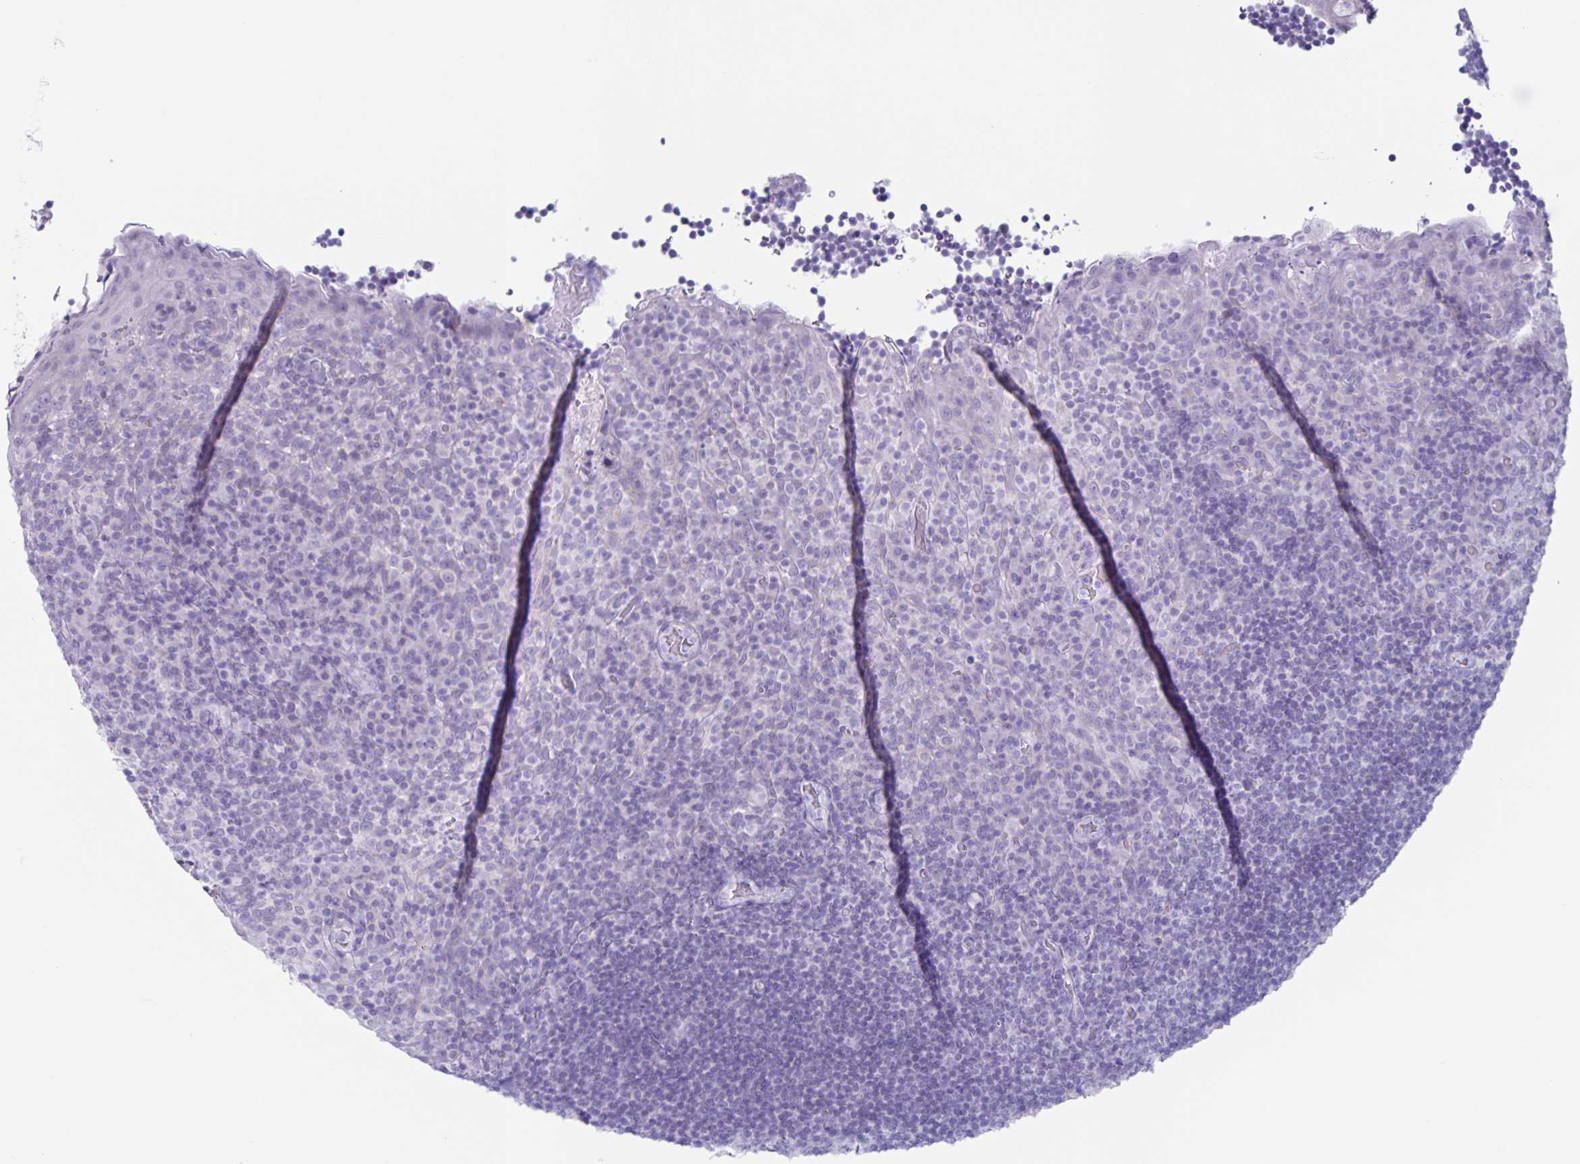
{"staining": {"intensity": "negative", "quantity": "none", "location": "none"}, "tissue": "tonsil", "cell_type": "Germinal center cells", "image_type": "normal", "snomed": [{"axis": "morphology", "description": "Normal tissue, NOS"}, {"axis": "topography", "description": "Tonsil"}], "caption": "This photomicrograph is of benign tonsil stained with immunohistochemistry to label a protein in brown with the nuclei are counter-stained blue. There is no expression in germinal center cells.", "gene": "CT45A10", "patient": {"sex": "male", "age": 17}}